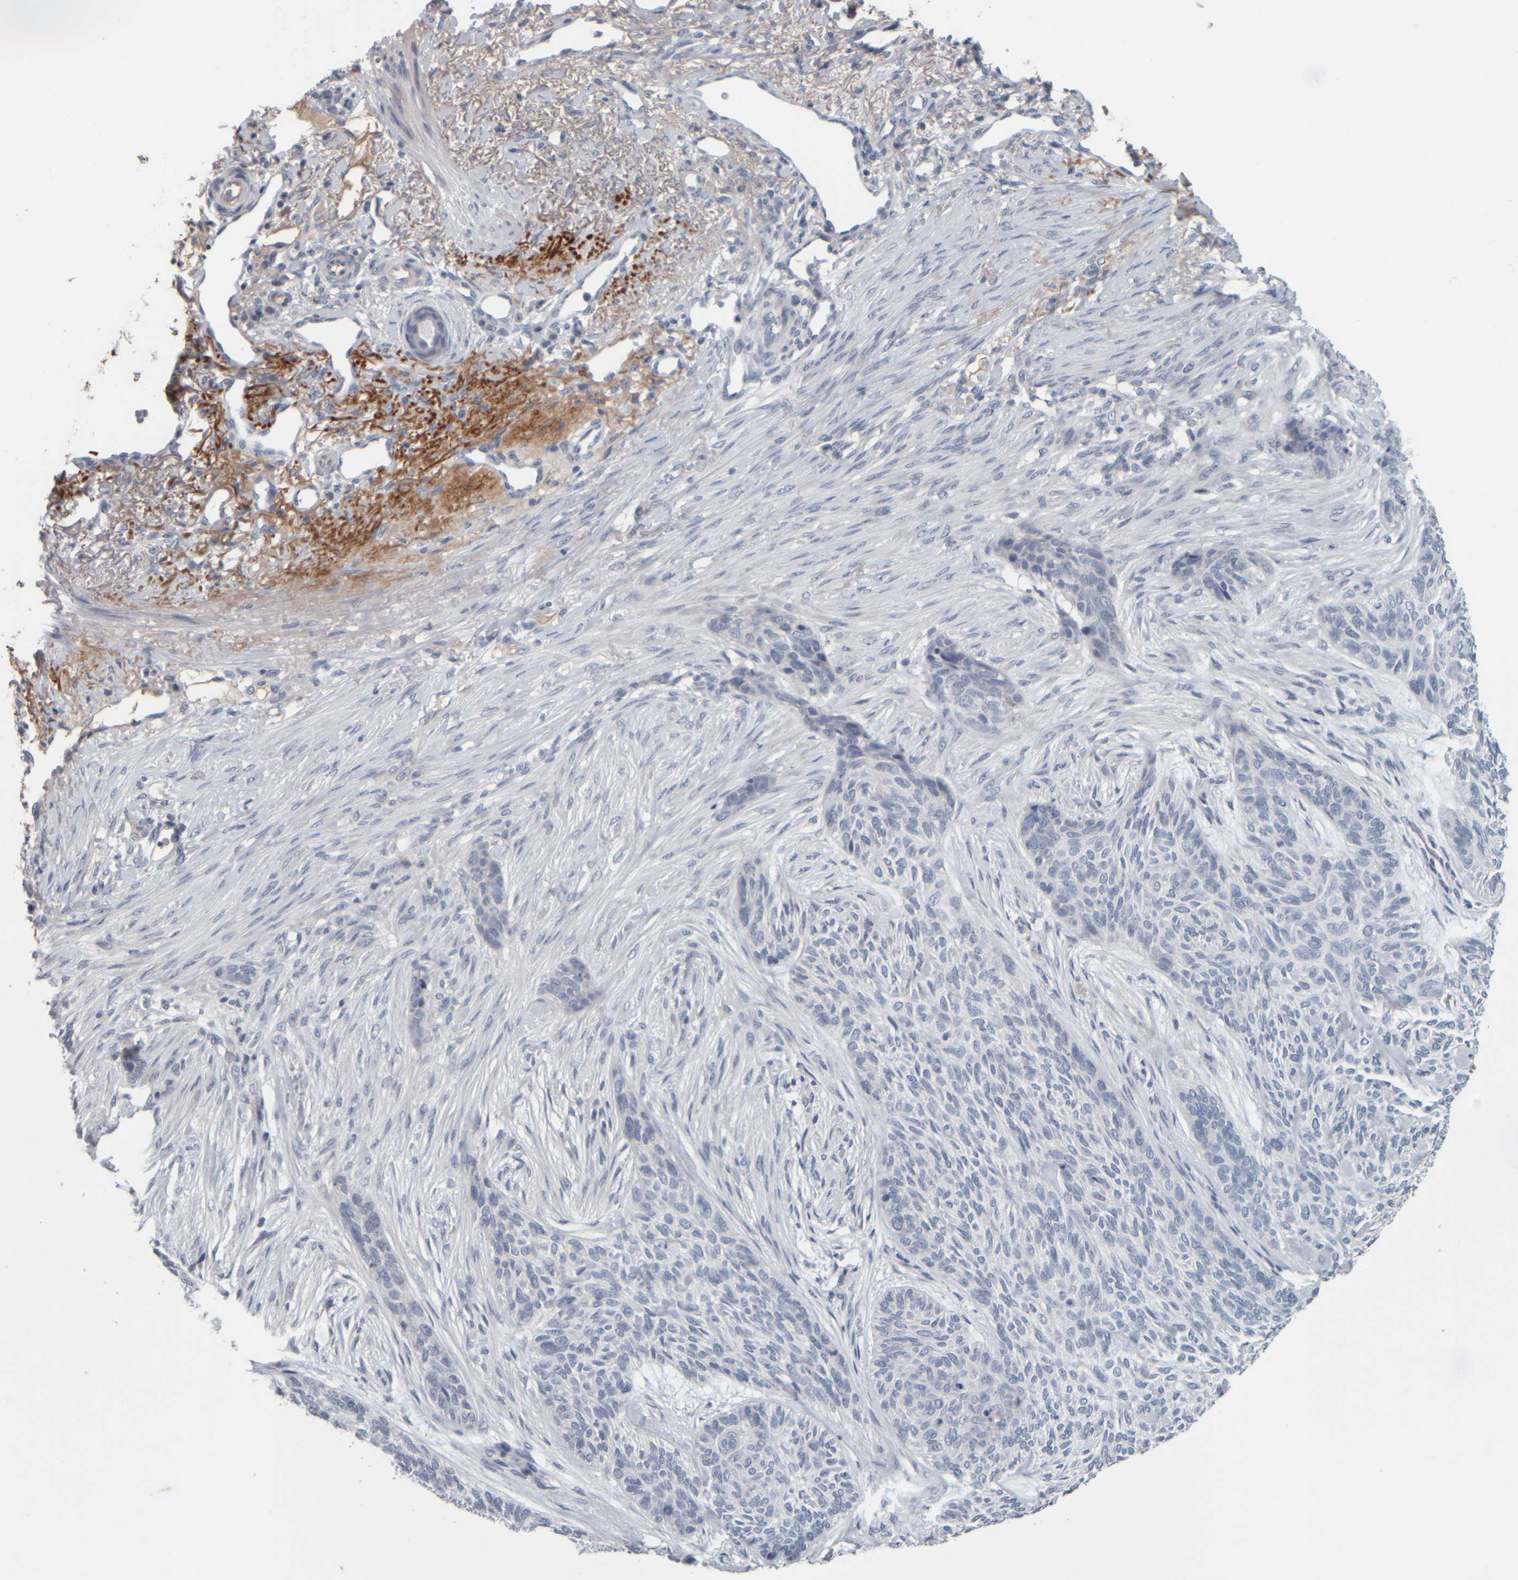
{"staining": {"intensity": "negative", "quantity": "none", "location": "none"}, "tissue": "skin cancer", "cell_type": "Tumor cells", "image_type": "cancer", "snomed": [{"axis": "morphology", "description": "Basal cell carcinoma"}, {"axis": "topography", "description": "Skin"}], "caption": "High power microscopy micrograph of an immunohistochemistry (IHC) image of skin cancer, revealing no significant positivity in tumor cells.", "gene": "CAVIN4", "patient": {"sex": "male", "age": 55}}